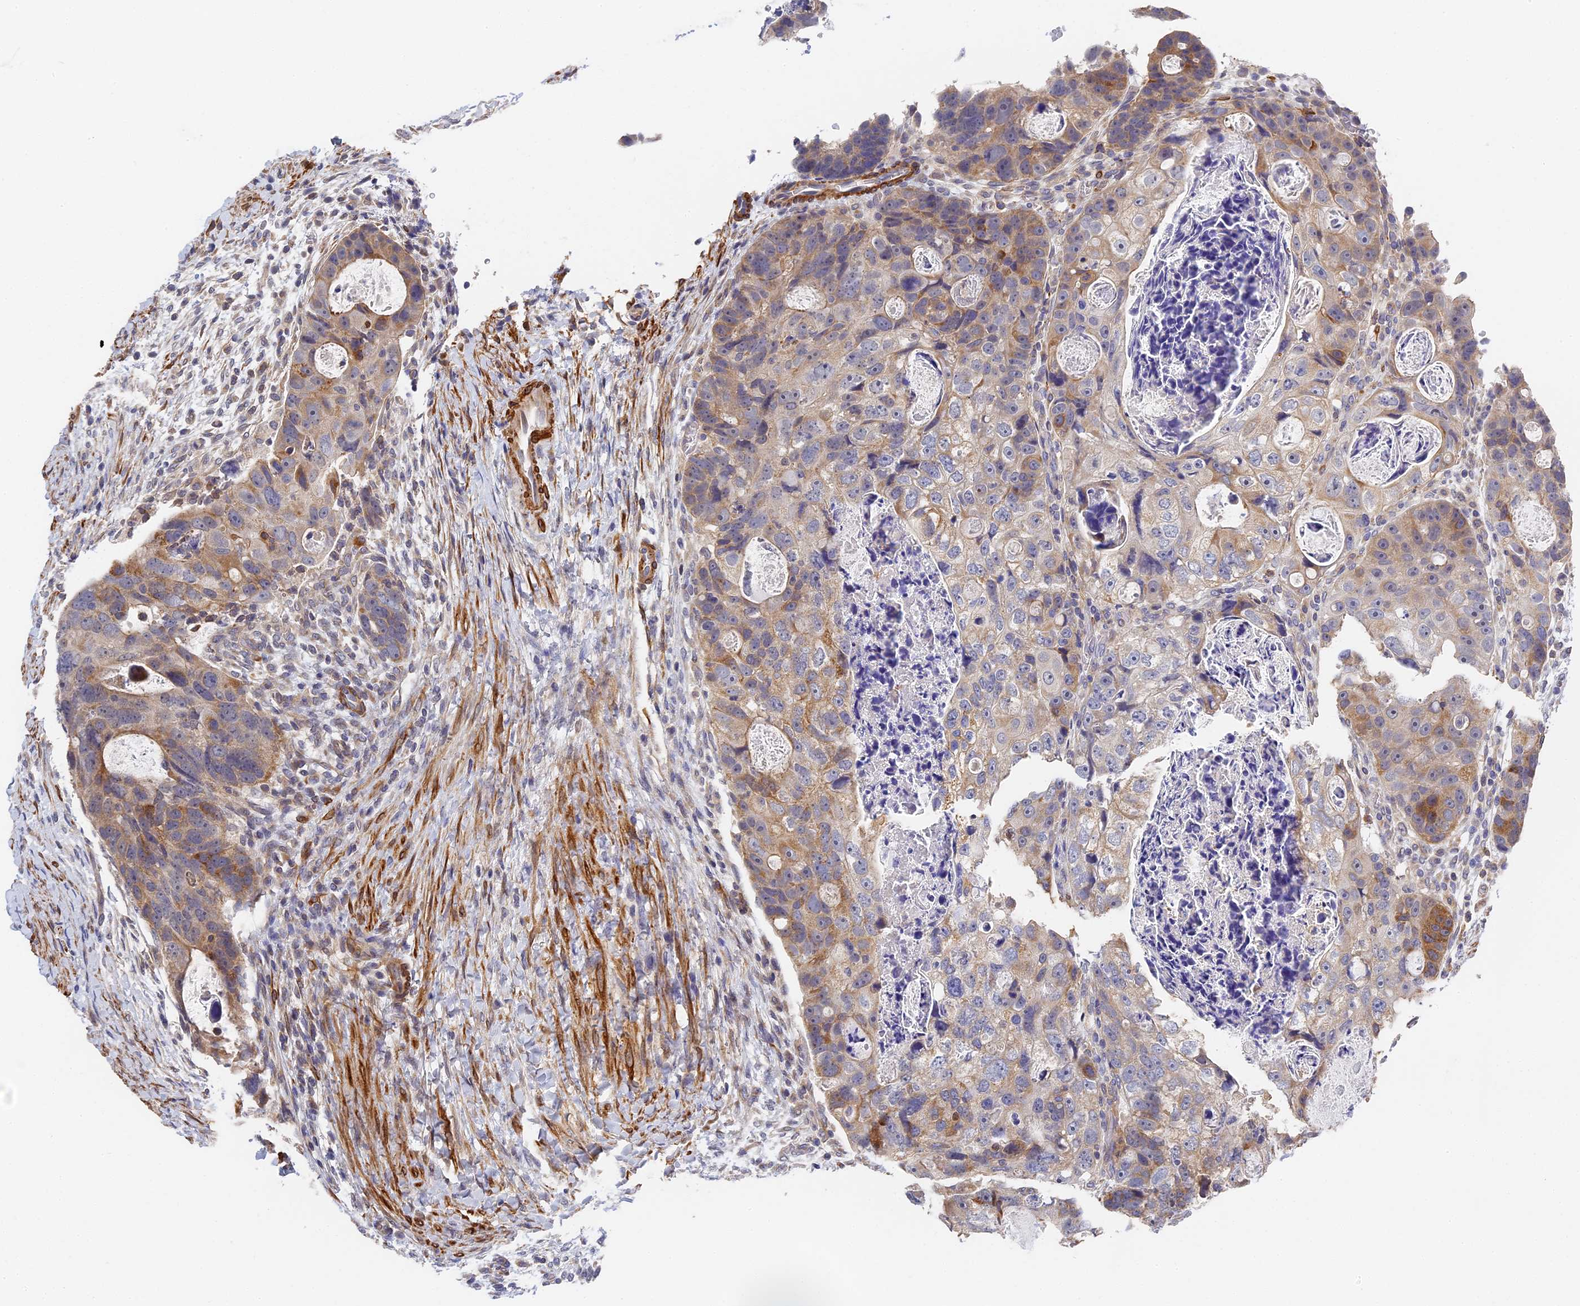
{"staining": {"intensity": "moderate", "quantity": "25%-75%", "location": "cytoplasmic/membranous"}, "tissue": "colorectal cancer", "cell_type": "Tumor cells", "image_type": "cancer", "snomed": [{"axis": "morphology", "description": "Adenocarcinoma, NOS"}, {"axis": "topography", "description": "Rectum"}], "caption": "IHC (DAB (3,3'-diaminobenzidine)) staining of human adenocarcinoma (colorectal) reveals moderate cytoplasmic/membranous protein expression in about 25%-75% of tumor cells. IHC stains the protein of interest in brown and the nuclei are stained blue.", "gene": "CCDC113", "patient": {"sex": "male", "age": 59}}